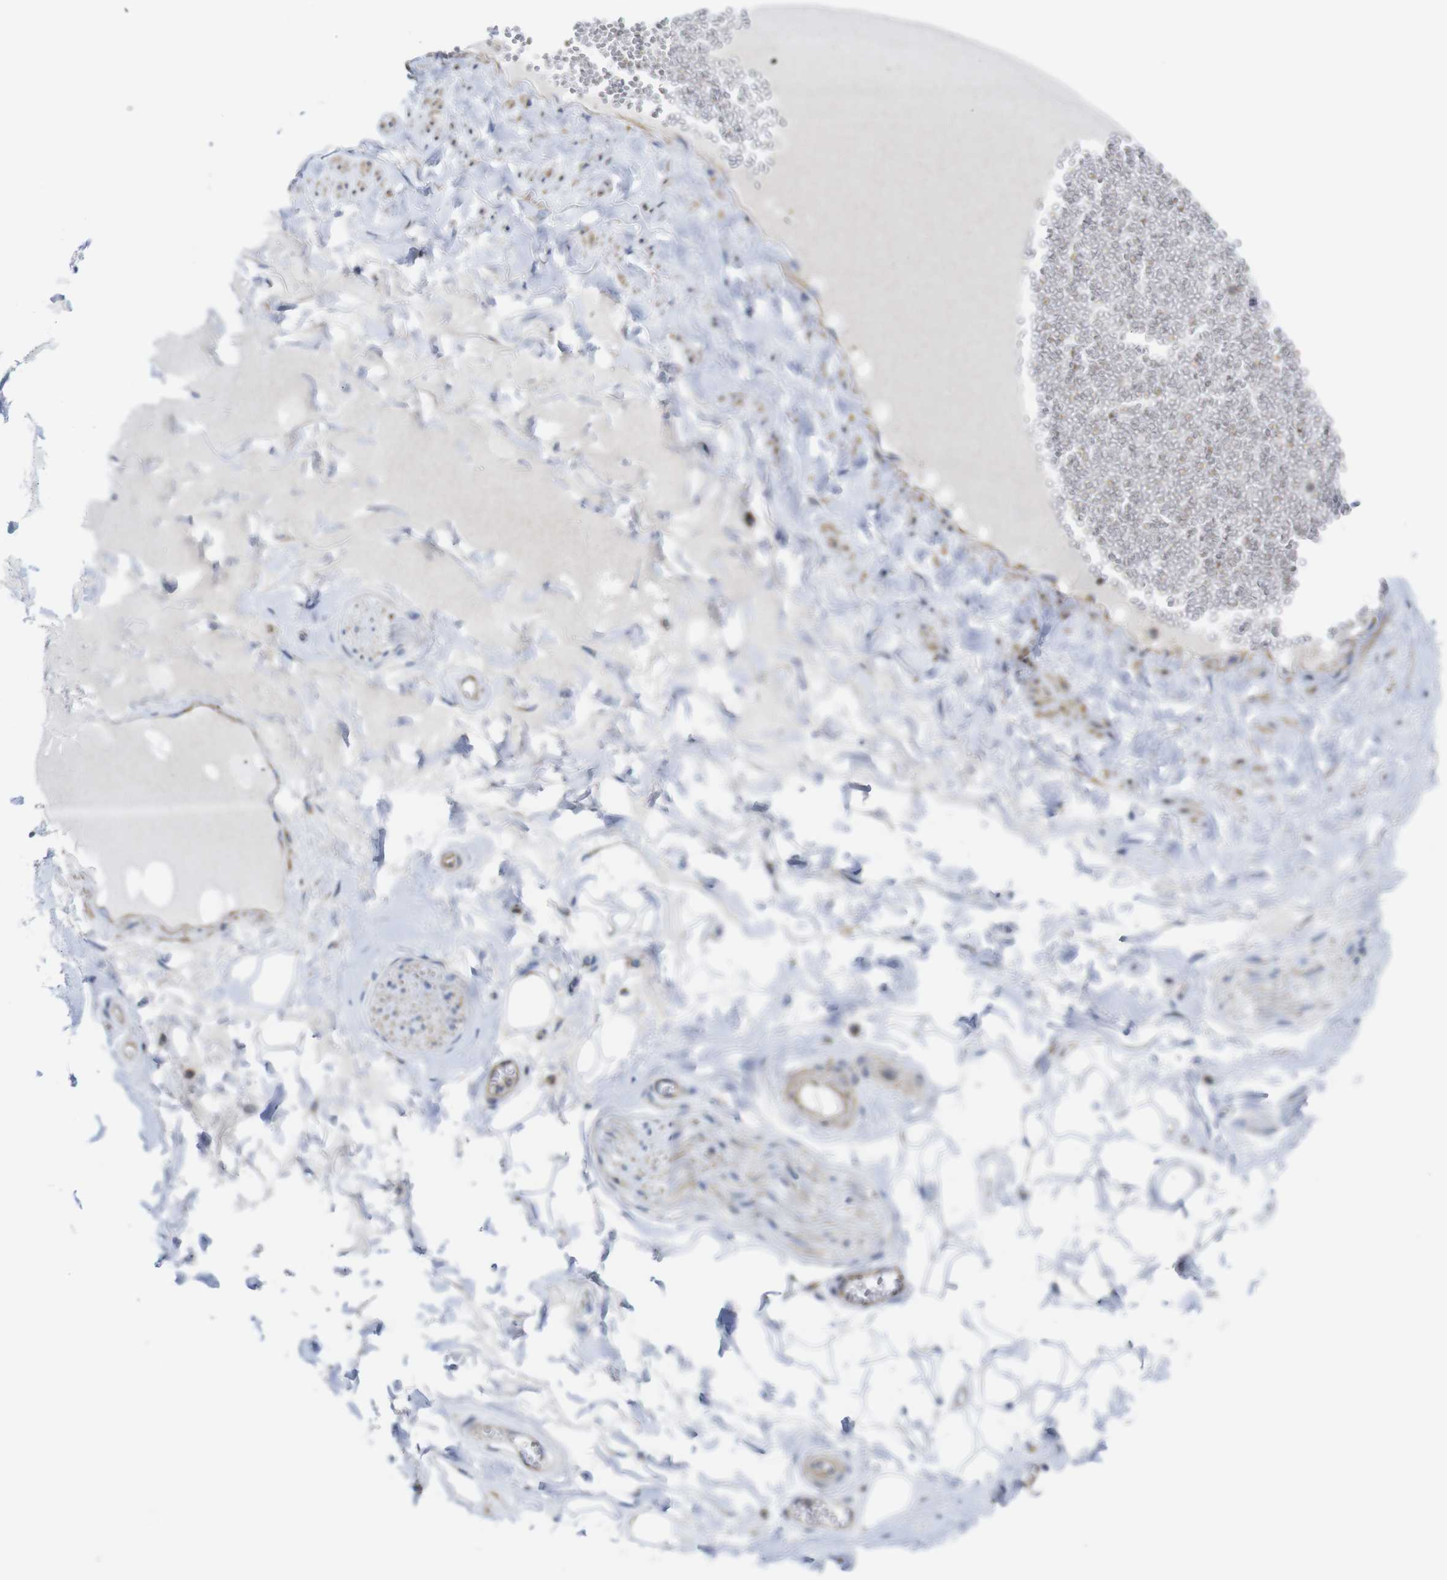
{"staining": {"intensity": "negative", "quantity": "none", "location": "none"}, "tissue": "adipose tissue", "cell_type": "Adipocytes", "image_type": "normal", "snomed": [{"axis": "morphology", "description": "Normal tissue, NOS"}, {"axis": "morphology", "description": "Inflammation, NOS"}, {"axis": "topography", "description": "Salivary gland"}, {"axis": "topography", "description": "Peripheral nerve tissue"}], "caption": "Adipose tissue stained for a protein using IHC reveals no expression adipocytes.", "gene": "PDCD1LG2", "patient": {"sex": "female", "age": 75}}